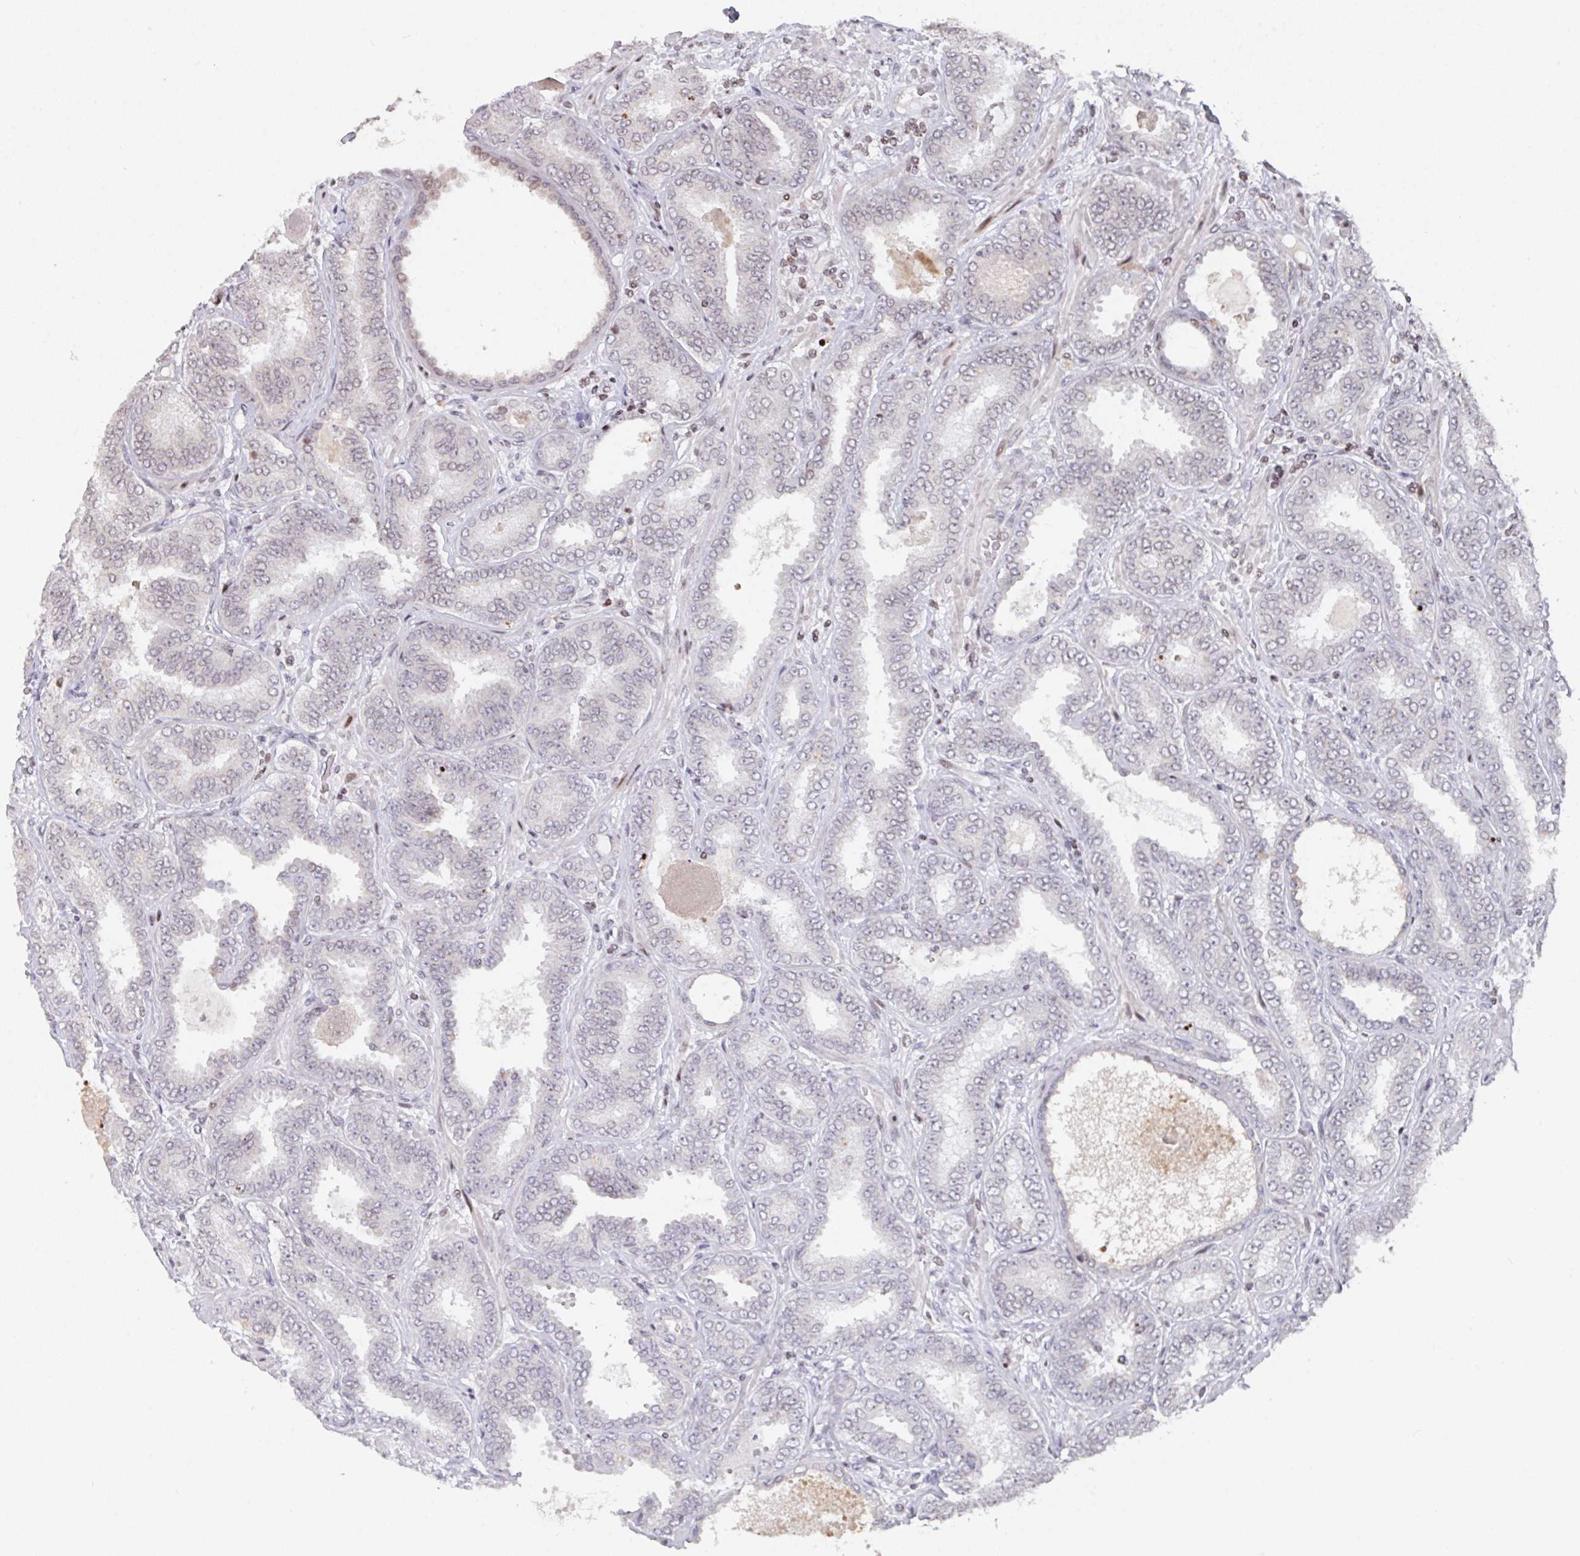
{"staining": {"intensity": "negative", "quantity": "none", "location": "none"}, "tissue": "prostate cancer", "cell_type": "Tumor cells", "image_type": "cancer", "snomed": [{"axis": "morphology", "description": "Adenocarcinoma, High grade"}, {"axis": "topography", "description": "Prostate"}], "caption": "The micrograph exhibits no significant positivity in tumor cells of high-grade adenocarcinoma (prostate).", "gene": "PCDHB8", "patient": {"sex": "male", "age": 72}}